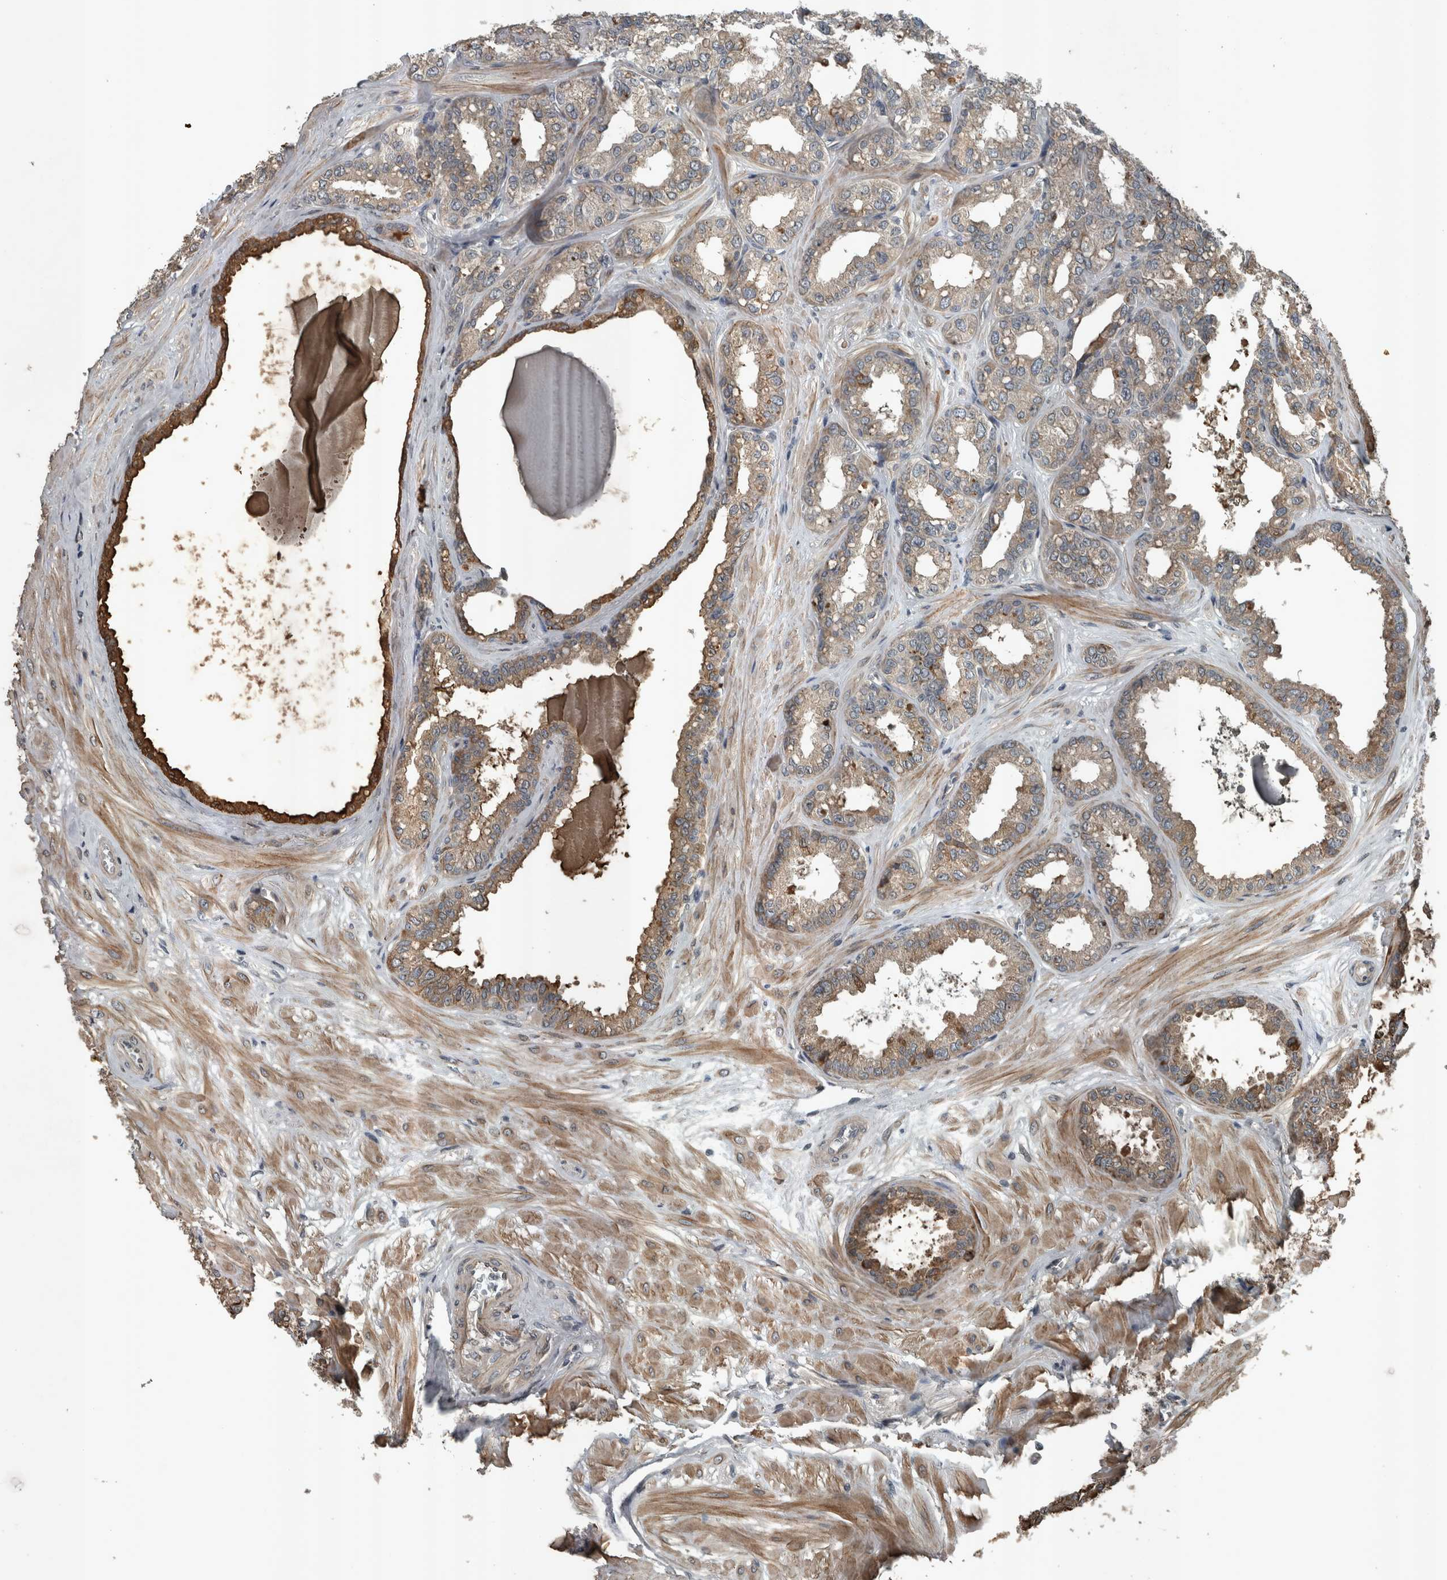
{"staining": {"intensity": "moderate", "quantity": "25%-75%", "location": "cytoplasmic/membranous"}, "tissue": "seminal vesicle", "cell_type": "Glandular cells", "image_type": "normal", "snomed": [{"axis": "morphology", "description": "Normal tissue, NOS"}, {"axis": "topography", "description": "Prostate"}, {"axis": "topography", "description": "Seminal veicle"}], "caption": "Glandular cells demonstrate moderate cytoplasmic/membranous expression in approximately 25%-75% of cells in benign seminal vesicle. (DAB (3,3'-diaminobenzidine) IHC with brightfield microscopy, high magnification).", "gene": "ZNF345", "patient": {"sex": "male", "age": 51}}